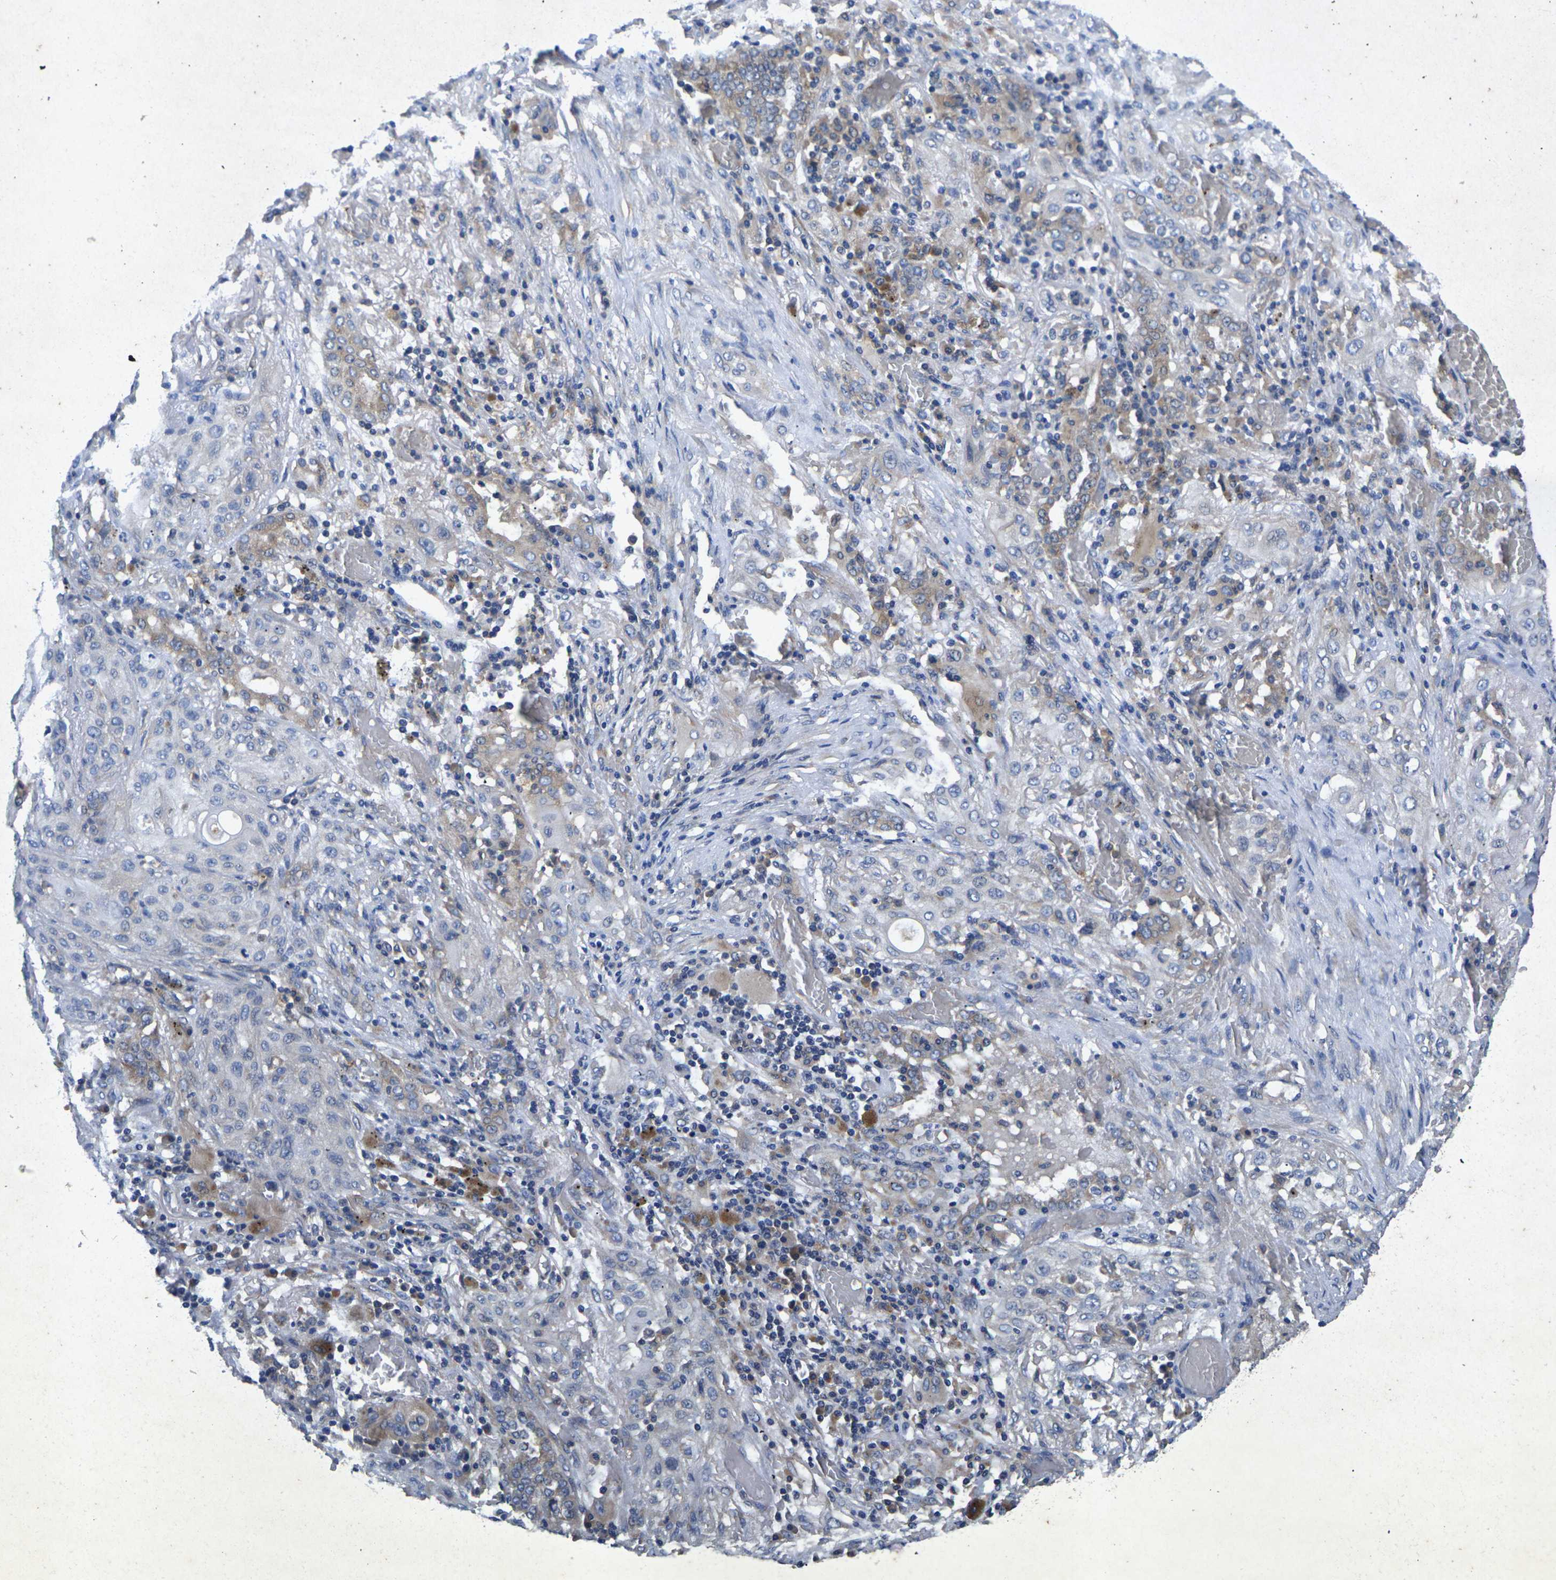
{"staining": {"intensity": "weak", "quantity": "<25%", "location": "cytoplasmic/membranous"}, "tissue": "lung cancer", "cell_type": "Tumor cells", "image_type": "cancer", "snomed": [{"axis": "morphology", "description": "Squamous cell carcinoma, NOS"}, {"axis": "topography", "description": "Lung"}], "caption": "Lung squamous cell carcinoma stained for a protein using IHC demonstrates no expression tumor cells.", "gene": "KIF1B", "patient": {"sex": "female", "age": 47}}